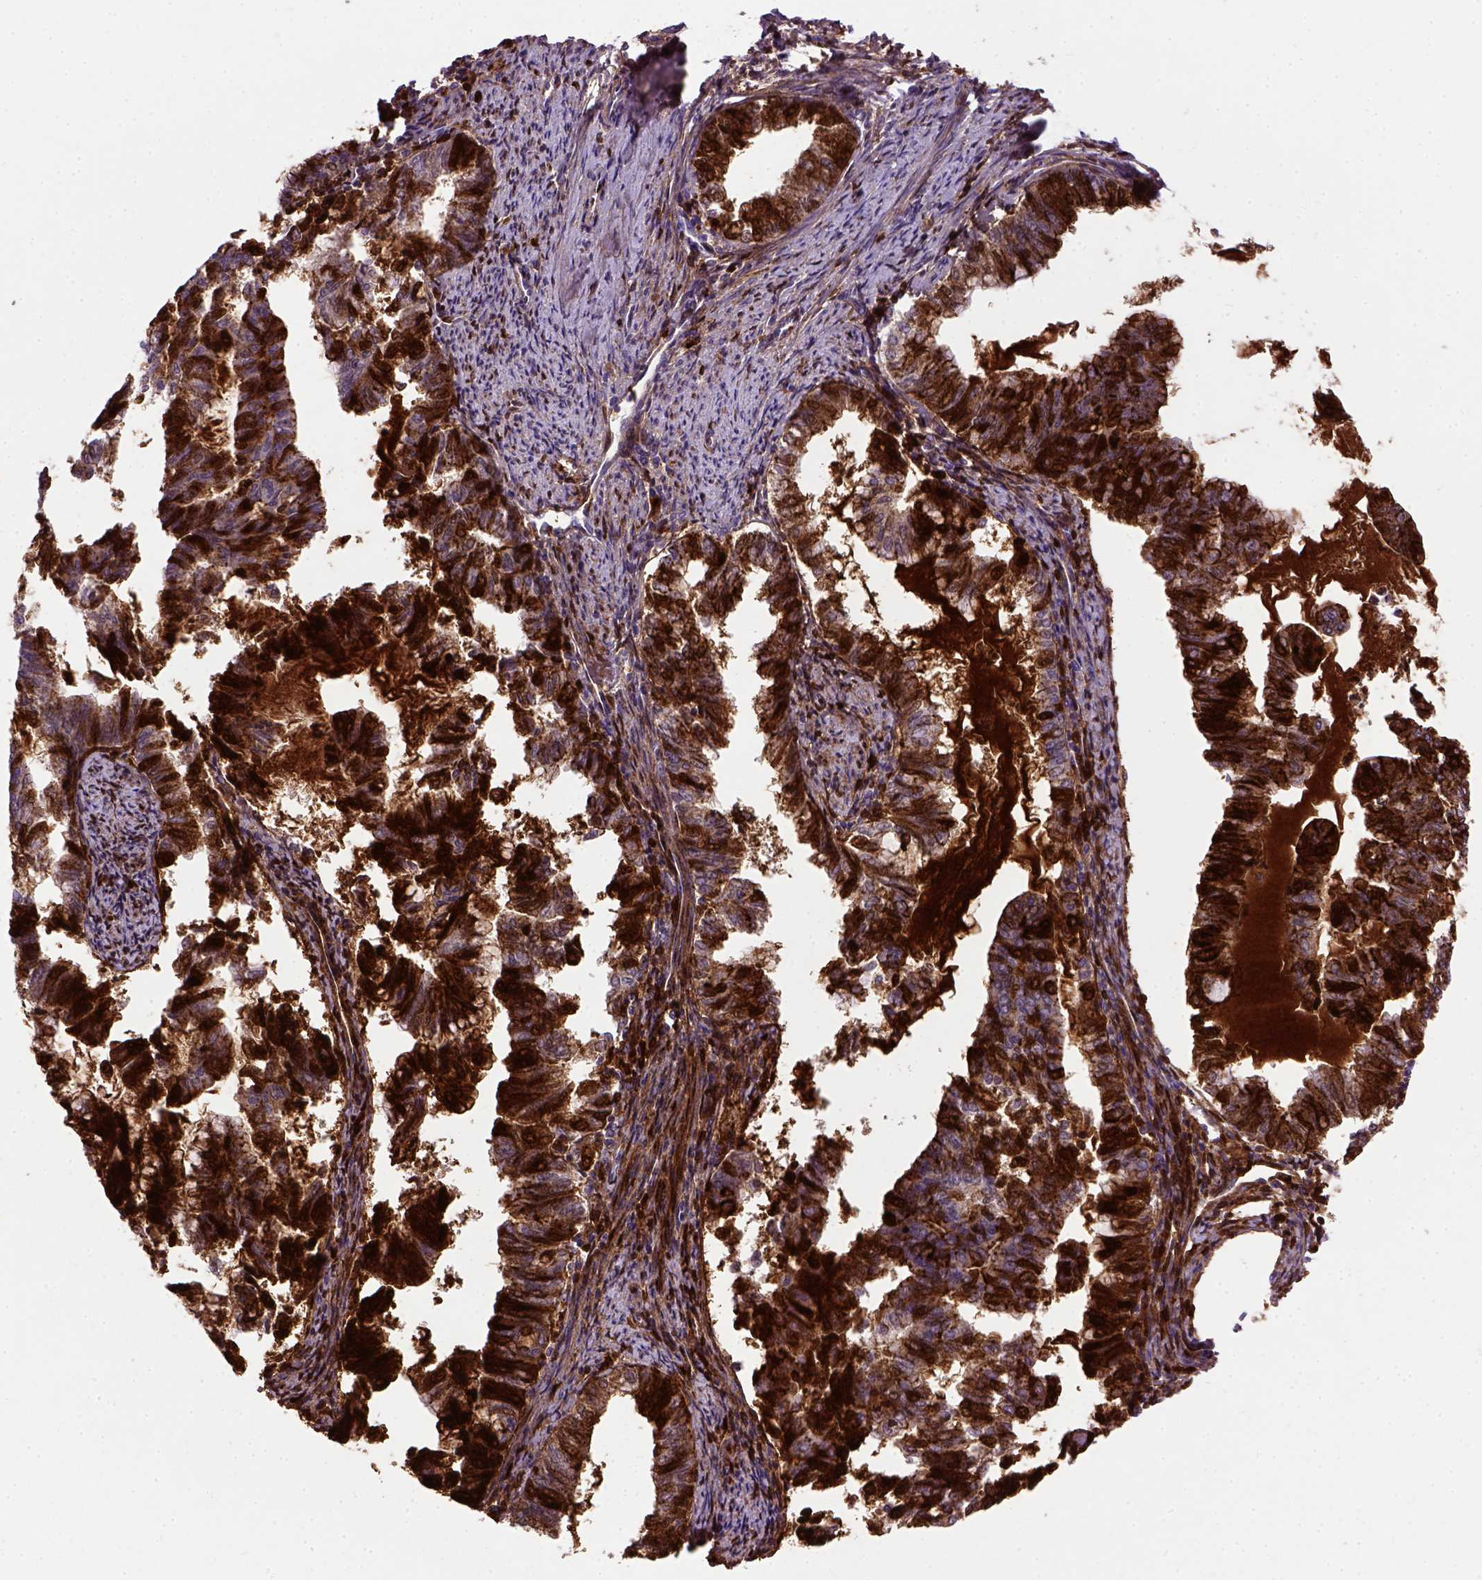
{"staining": {"intensity": "strong", "quantity": ">75%", "location": "cytoplasmic/membranous"}, "tissue": "endometrial cancer", "cell_type": "Tumor cells", "image_type": "cancer", "snomed": [{"axis": "morphology", "description": "Adenocarcinoma, NOS"}, {"axis": "topography", "description": "Endometrium"}], "caption": "Protein analysis of endometrial cancer tissue exhibits strong cytoplasmic/membranous positivity in approximately >75% of tumor cells. The staining was performed using DAB (3,3'-diaminobenzidine) to visualize the protein expression in brown, while the nuclei were stained in blue with hematoxylin (Magnification: 20x).", "gene": "CDH1", "patient": {"sex": "female", "age": 79}}